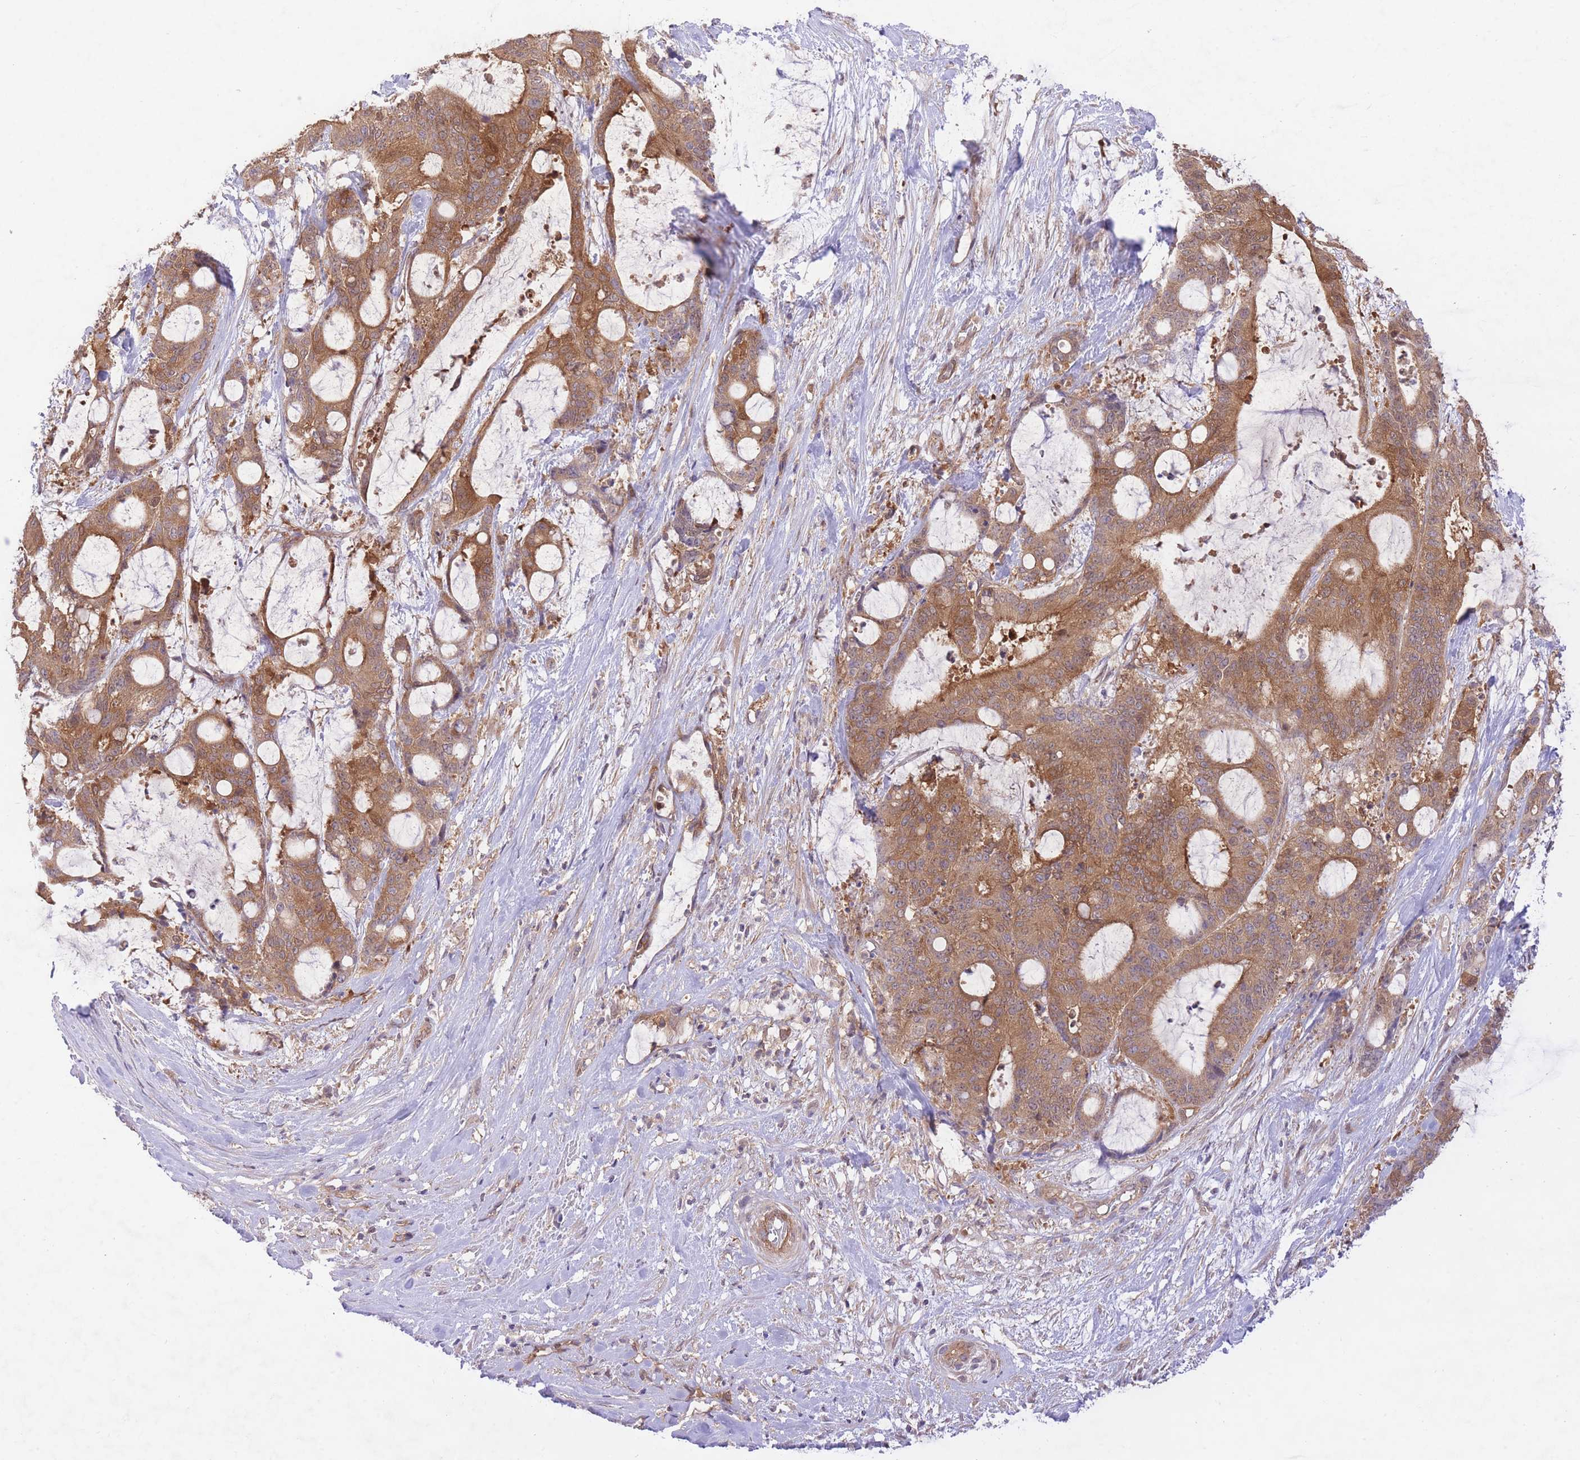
{"staining": {"intensity": "moderate", "quantity": ">75%", "location": "cytoplasmic/membranous"}, "tissue": "liver cancer", "cell_type": "Tumor cells", "image_type": "cancer", "snomed": [{"axis": "morphology", "description": "Normal tissue, NOS"}, {"axis": "morphology", "description": "Cholangiocarcinoma"}, {"axis": "topography", "description": "Liver"}, {"axis": "topography", "description": "Peripheral nerve tissue"}], "caption": "Protein analysis of cholangiocarcinoma (liver) tissue displays moderate cytoplasmic/membranous positivity in about >75% of tumor cells.", "gene": "PREP", "patient": {"sex": "female", "age": 73}}